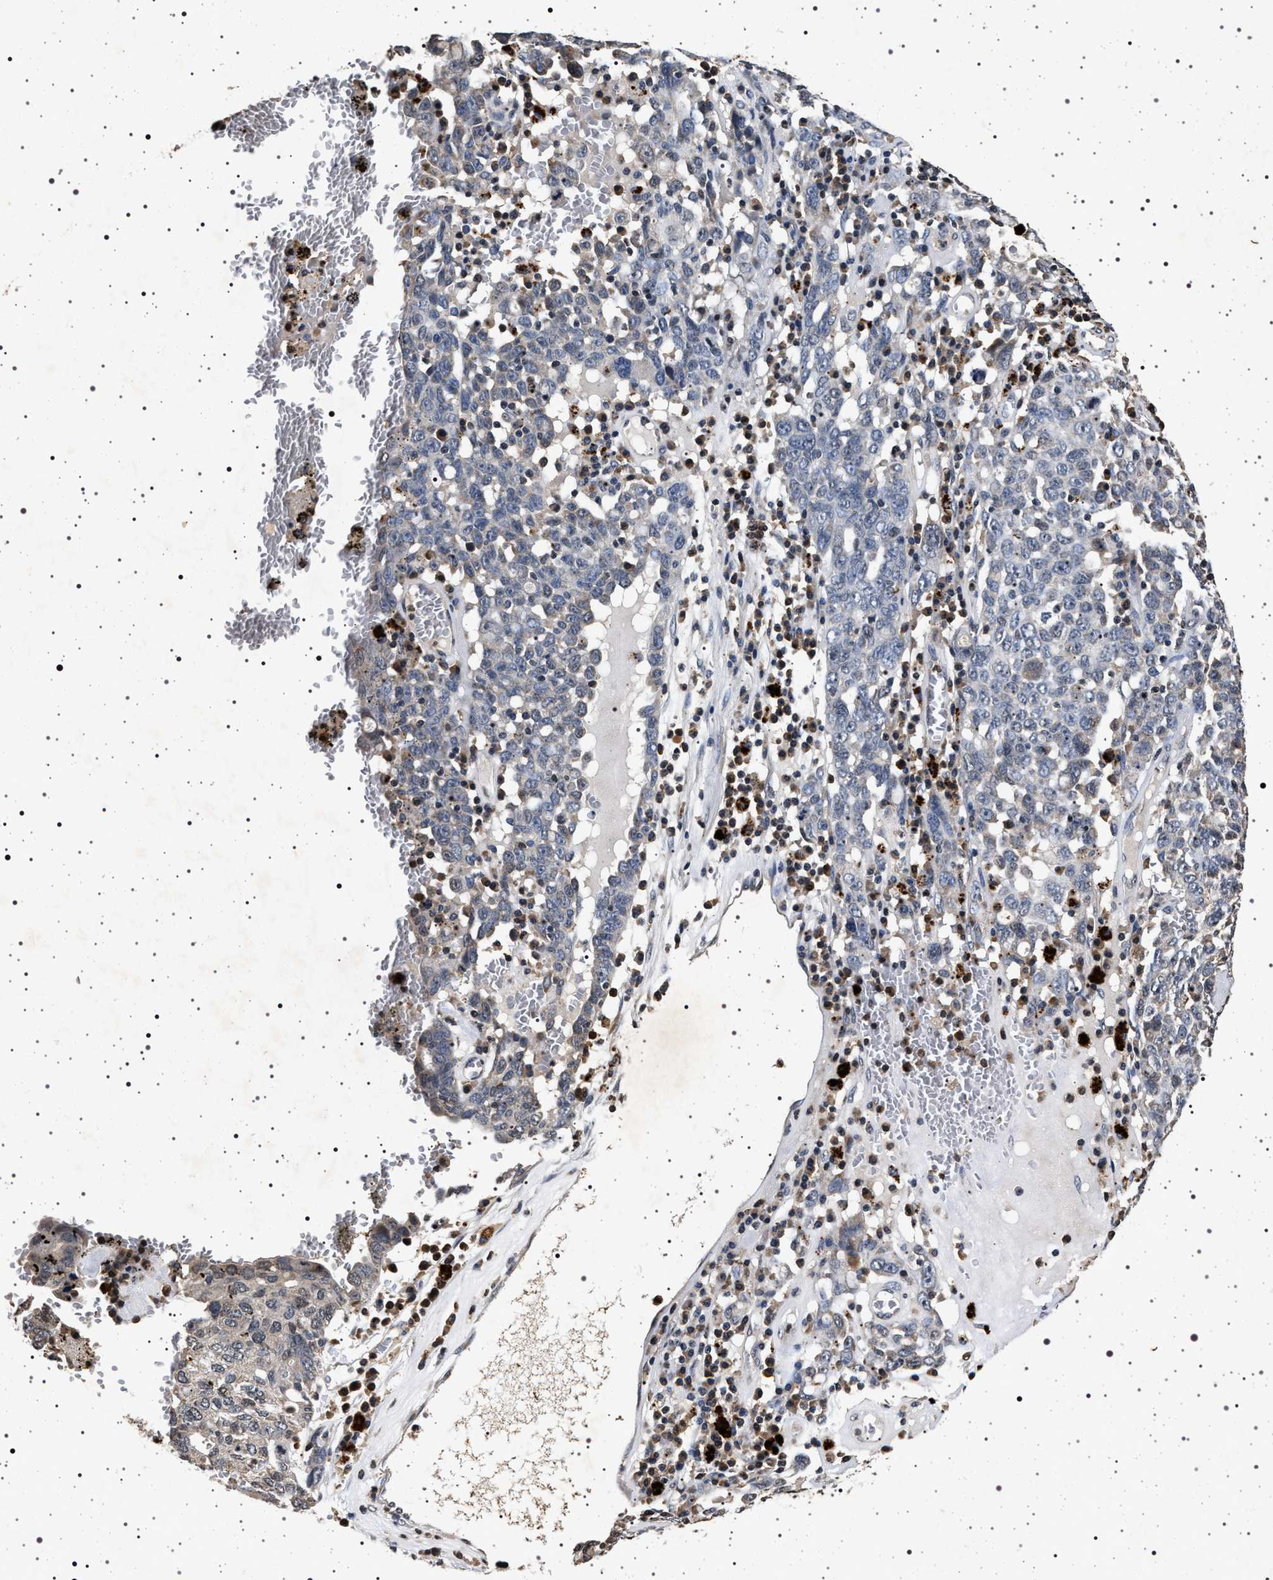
{"staining": {"intensity": "negative", "quantity": "none", "location": "none"}, "tissue": "ovarian cancer", "cell_type": "Tumor cells", "image_type": "cancer", "snomed": [{"axis": "morphology", "description": "Carcinoma, endometroid"}, {"axis": "topography", "description": "Ovary"}], "caption": "Protein analysis of ovarian cancer (endometroid carcinoma) reveals no significant positivity in tumor cells. The staining was performed using DAB to visualize the protein expression in brown, while the nuclei were stained in blue with hematoxylin (Magnification: 20x).", "gene": "CDKN1B", "patient": {"sex": "female", "age": 62}}